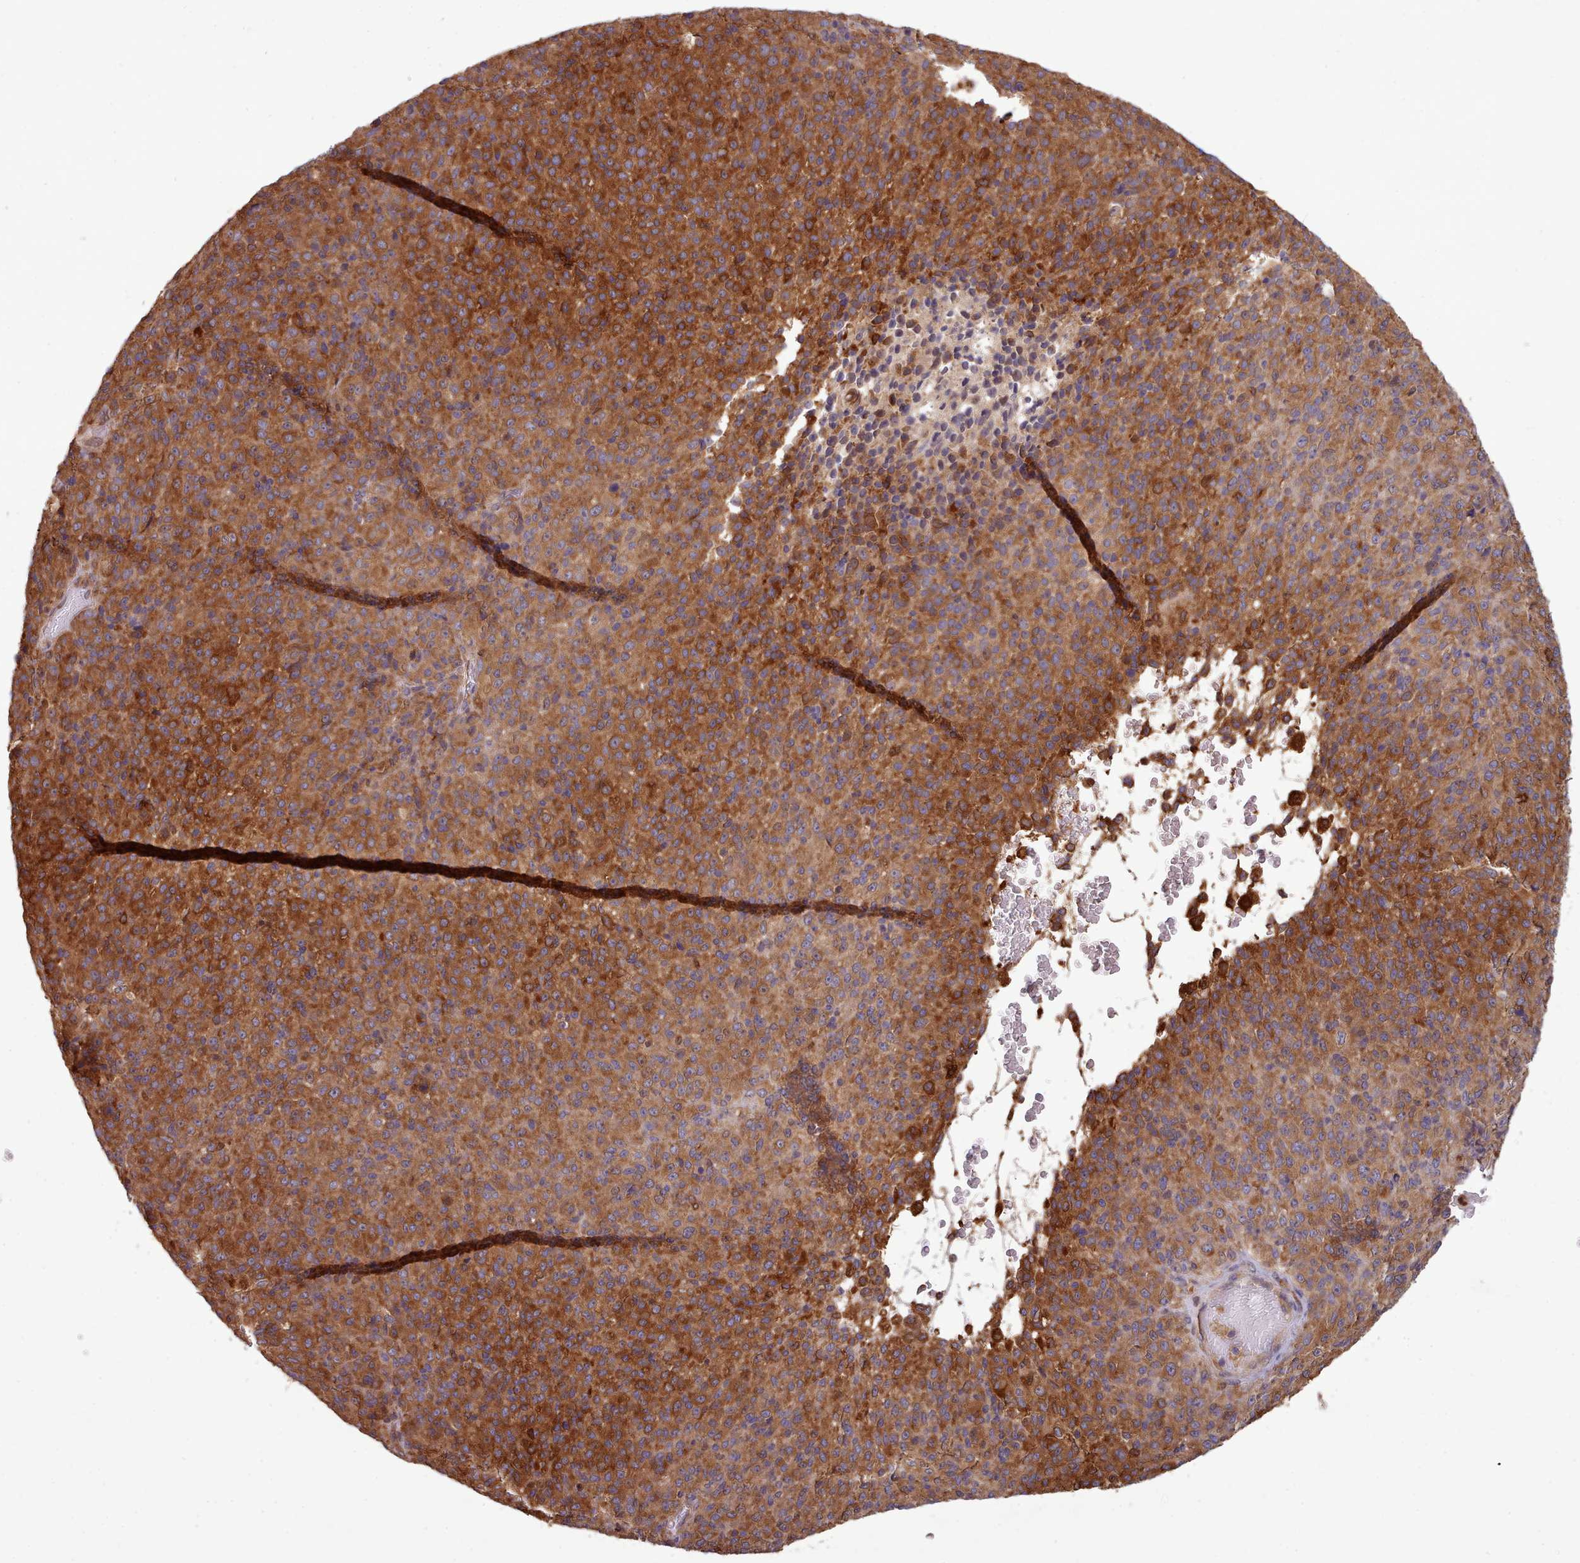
{"staining": {"intensity": "strong", "quantity": ">75%", "location": "cytoplasmic/membranous"}, "tissue": "melanoma", "cell_type": "Tumor cells", "image_type": "cancer", "snomed": [{"axis": "morphology", "description": "Malignant melanoma, Metastatic site"}, {"axis": "topography", "description": "Brain"}], "caption": "This is an image of immunohistochemistry (IHC) staining of melanoma, which shows strong positivity in the cytoplasmic/membranous of tumor cells.", "gene": "SLC4A9", "patient": {"sex": "female", "age": 56}}